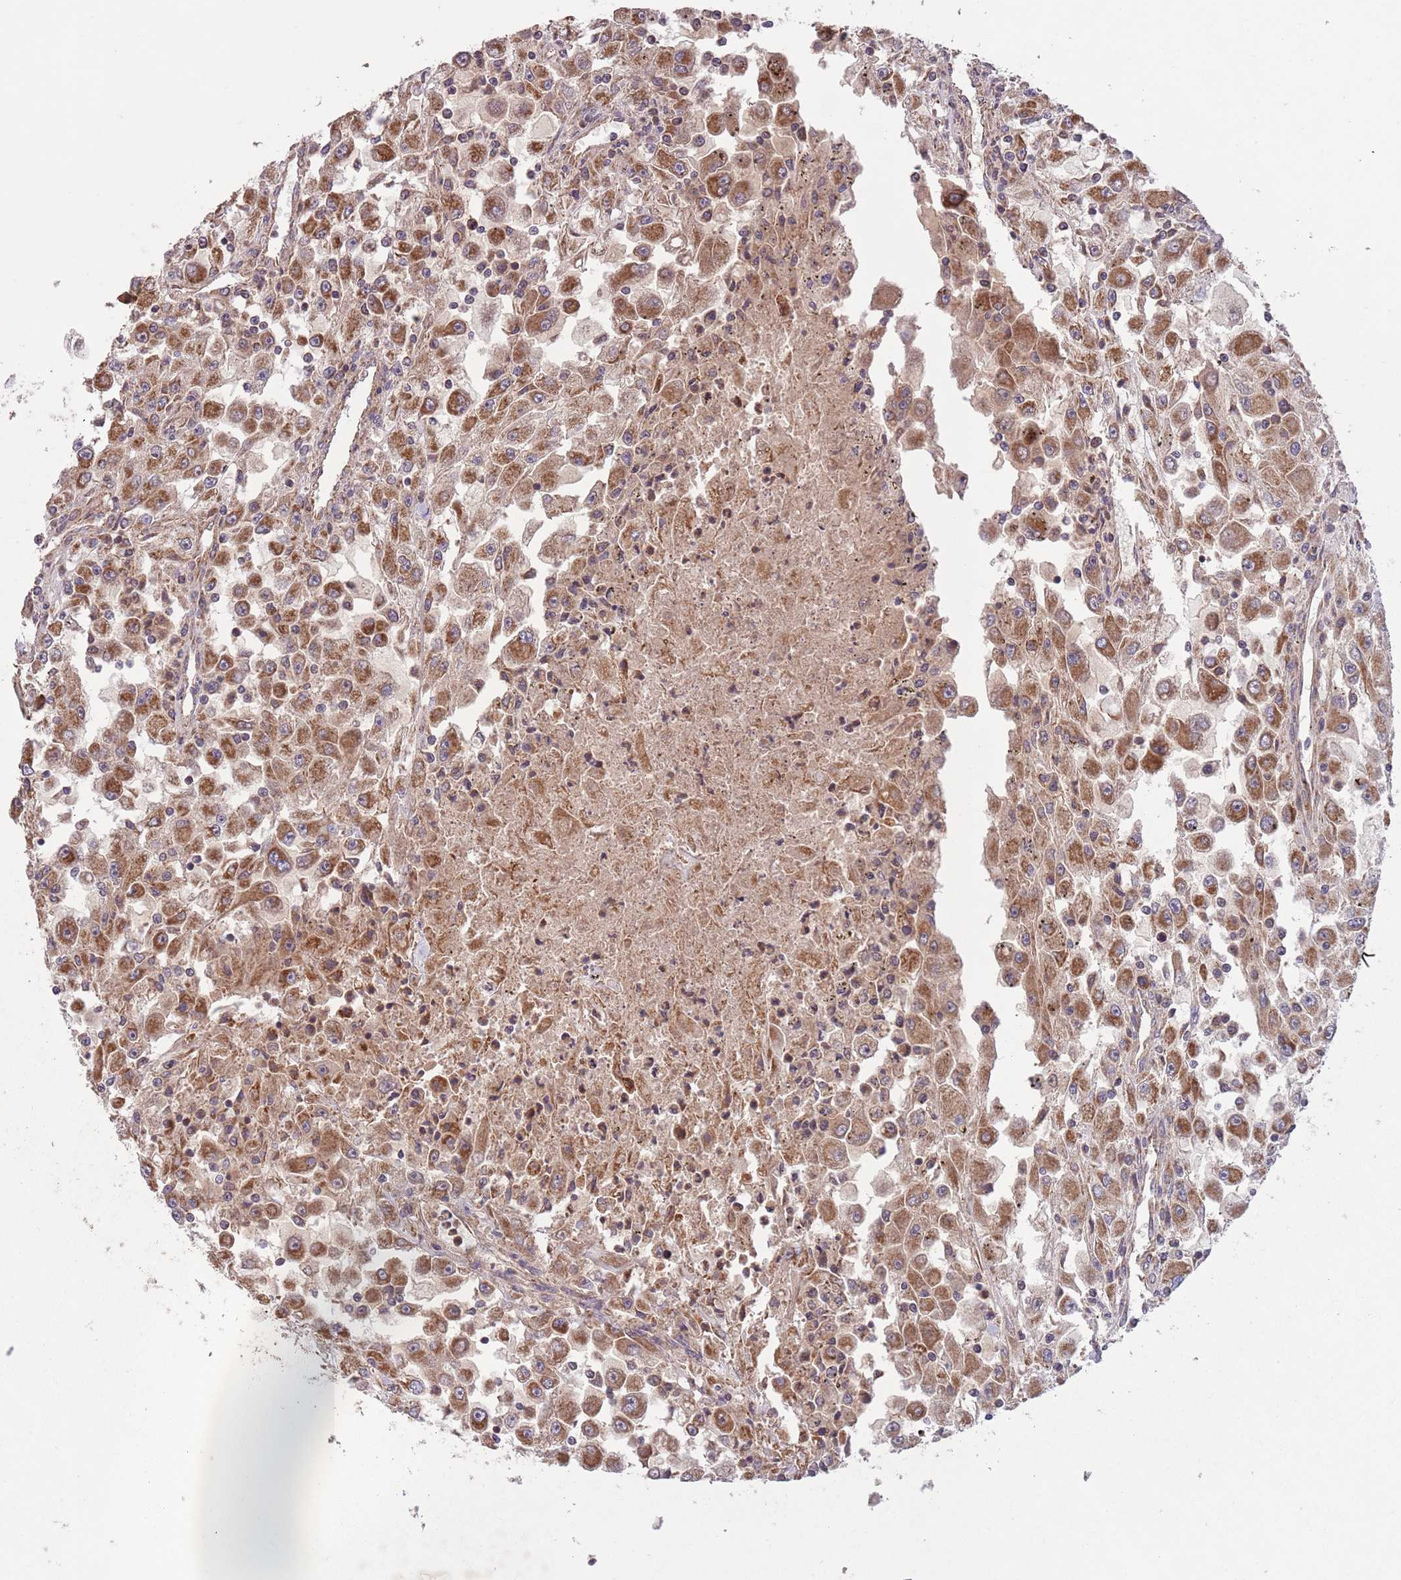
{"staining": {"intensity": "strong", "quantity": ">75%", "location": "cytoplasmic/membranous"}, "tissue": "renal cancer", "cell_type": "Tumor cells", "image_type": "cancer", "snomed": [{"axis": "morphology", "description": "Adenocarcinoma, NOS"}, {"axis": "topography", "description": "Kidney"}], "caption": "Brown immunohistochemical staining in renal cancer exhibits strong cytoplasmic/membranous staining in about >75% of tumor cells. (DAB IHC, brown staining for protein, blue staining for nuclei).", "gene": "MFNG", "patient": {"sex": "female", "age": 67}}